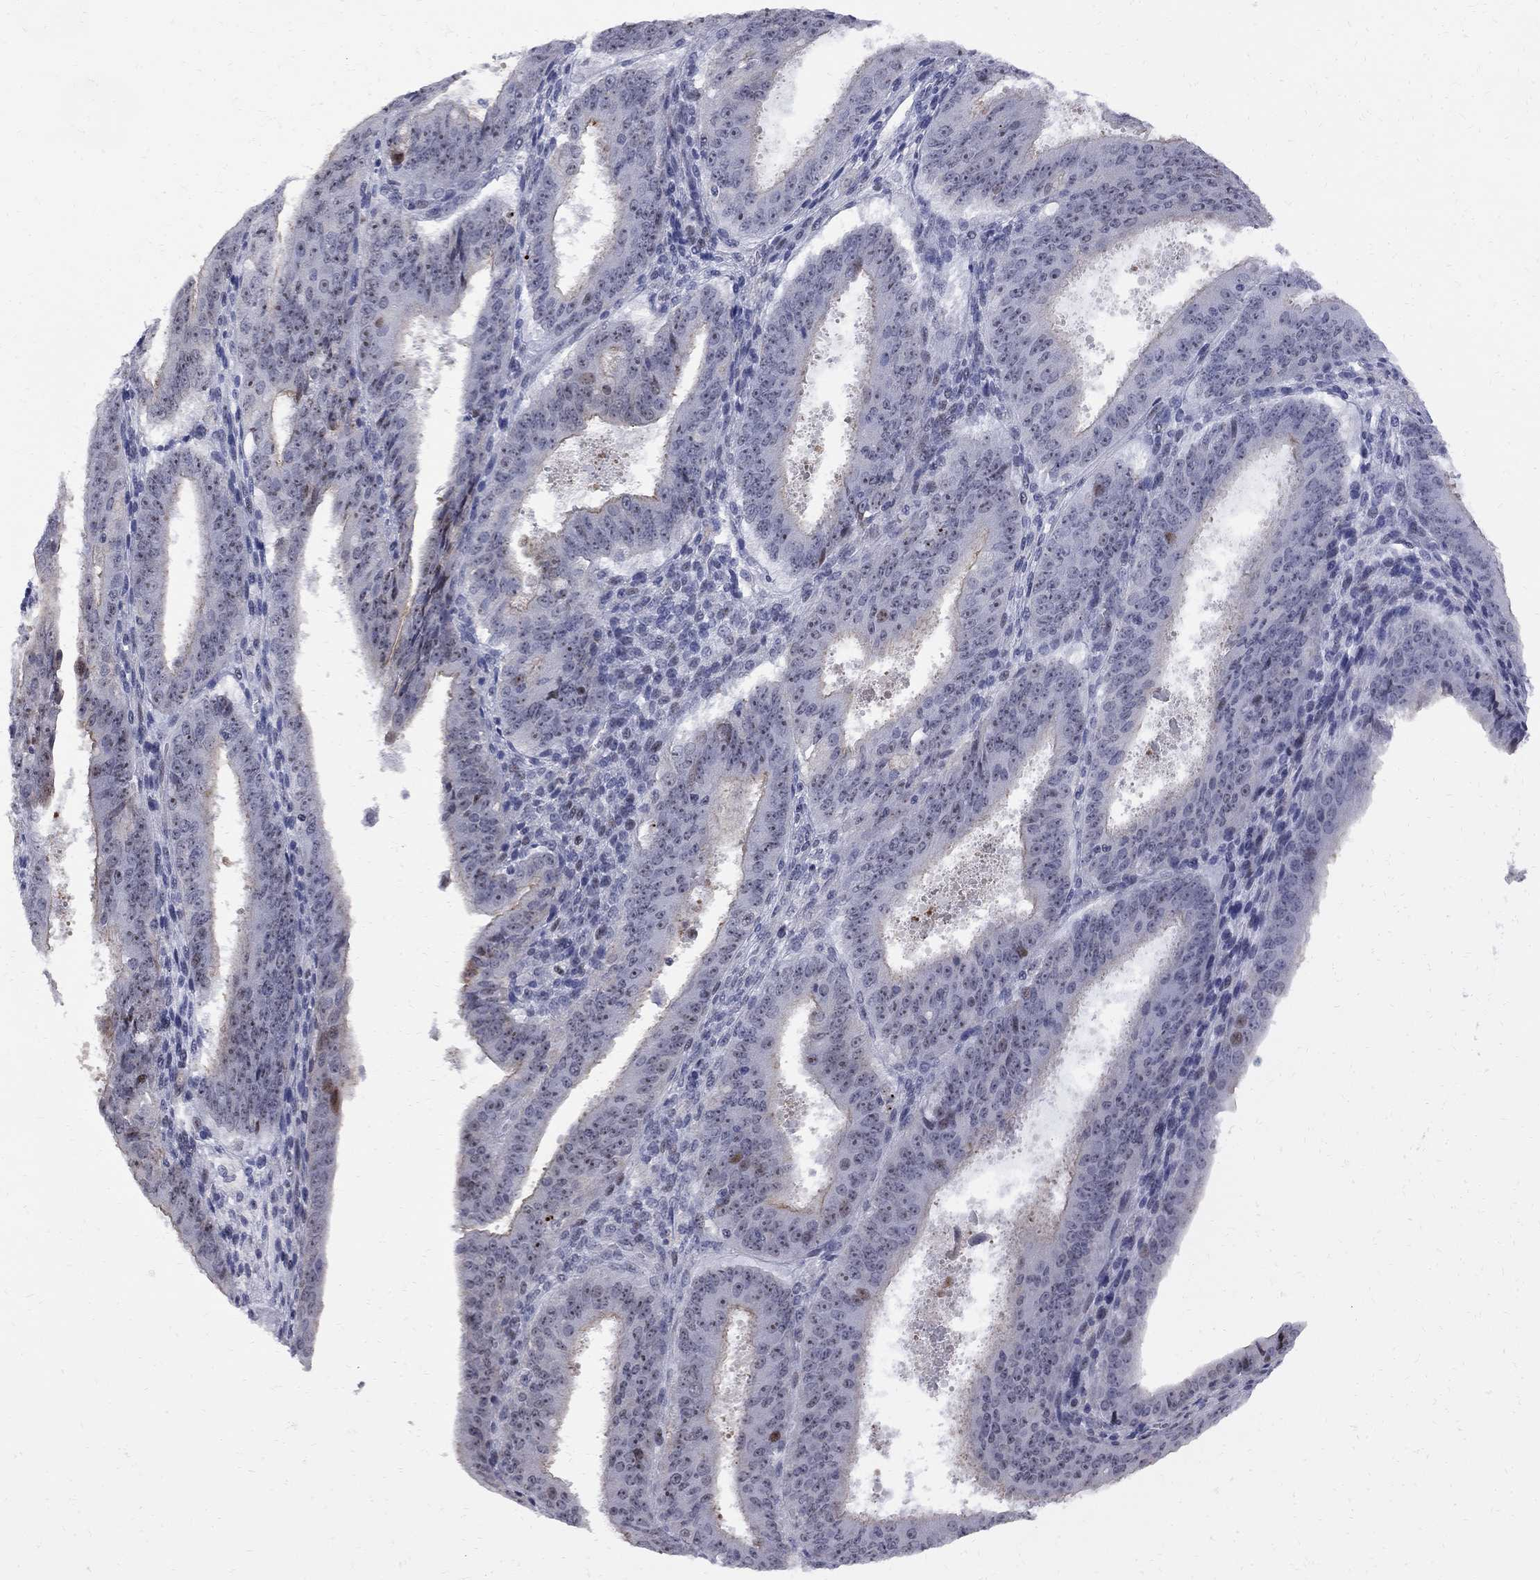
{"staining": {"intensity": "strong", "quantity": "25%-75%", "location": "nuclear"}, "tissue": "ovarian cancer", "cell_type": "Tumor cells", "image_type": "cancer", "snomed": [{"axis": "morphology", "description": "Carcinoma, endometroid"}, {"axis": "topography", "description": "Ovary"}], "caption": "An image showing strong nuclear staining in approximately 25%-75% of tumor cells in ovarian endometroid carcinoma, as visualized by brown immunohistochemical staining.", "gene": "DHX33", "patient": {"sex": "female", "age": 42}}